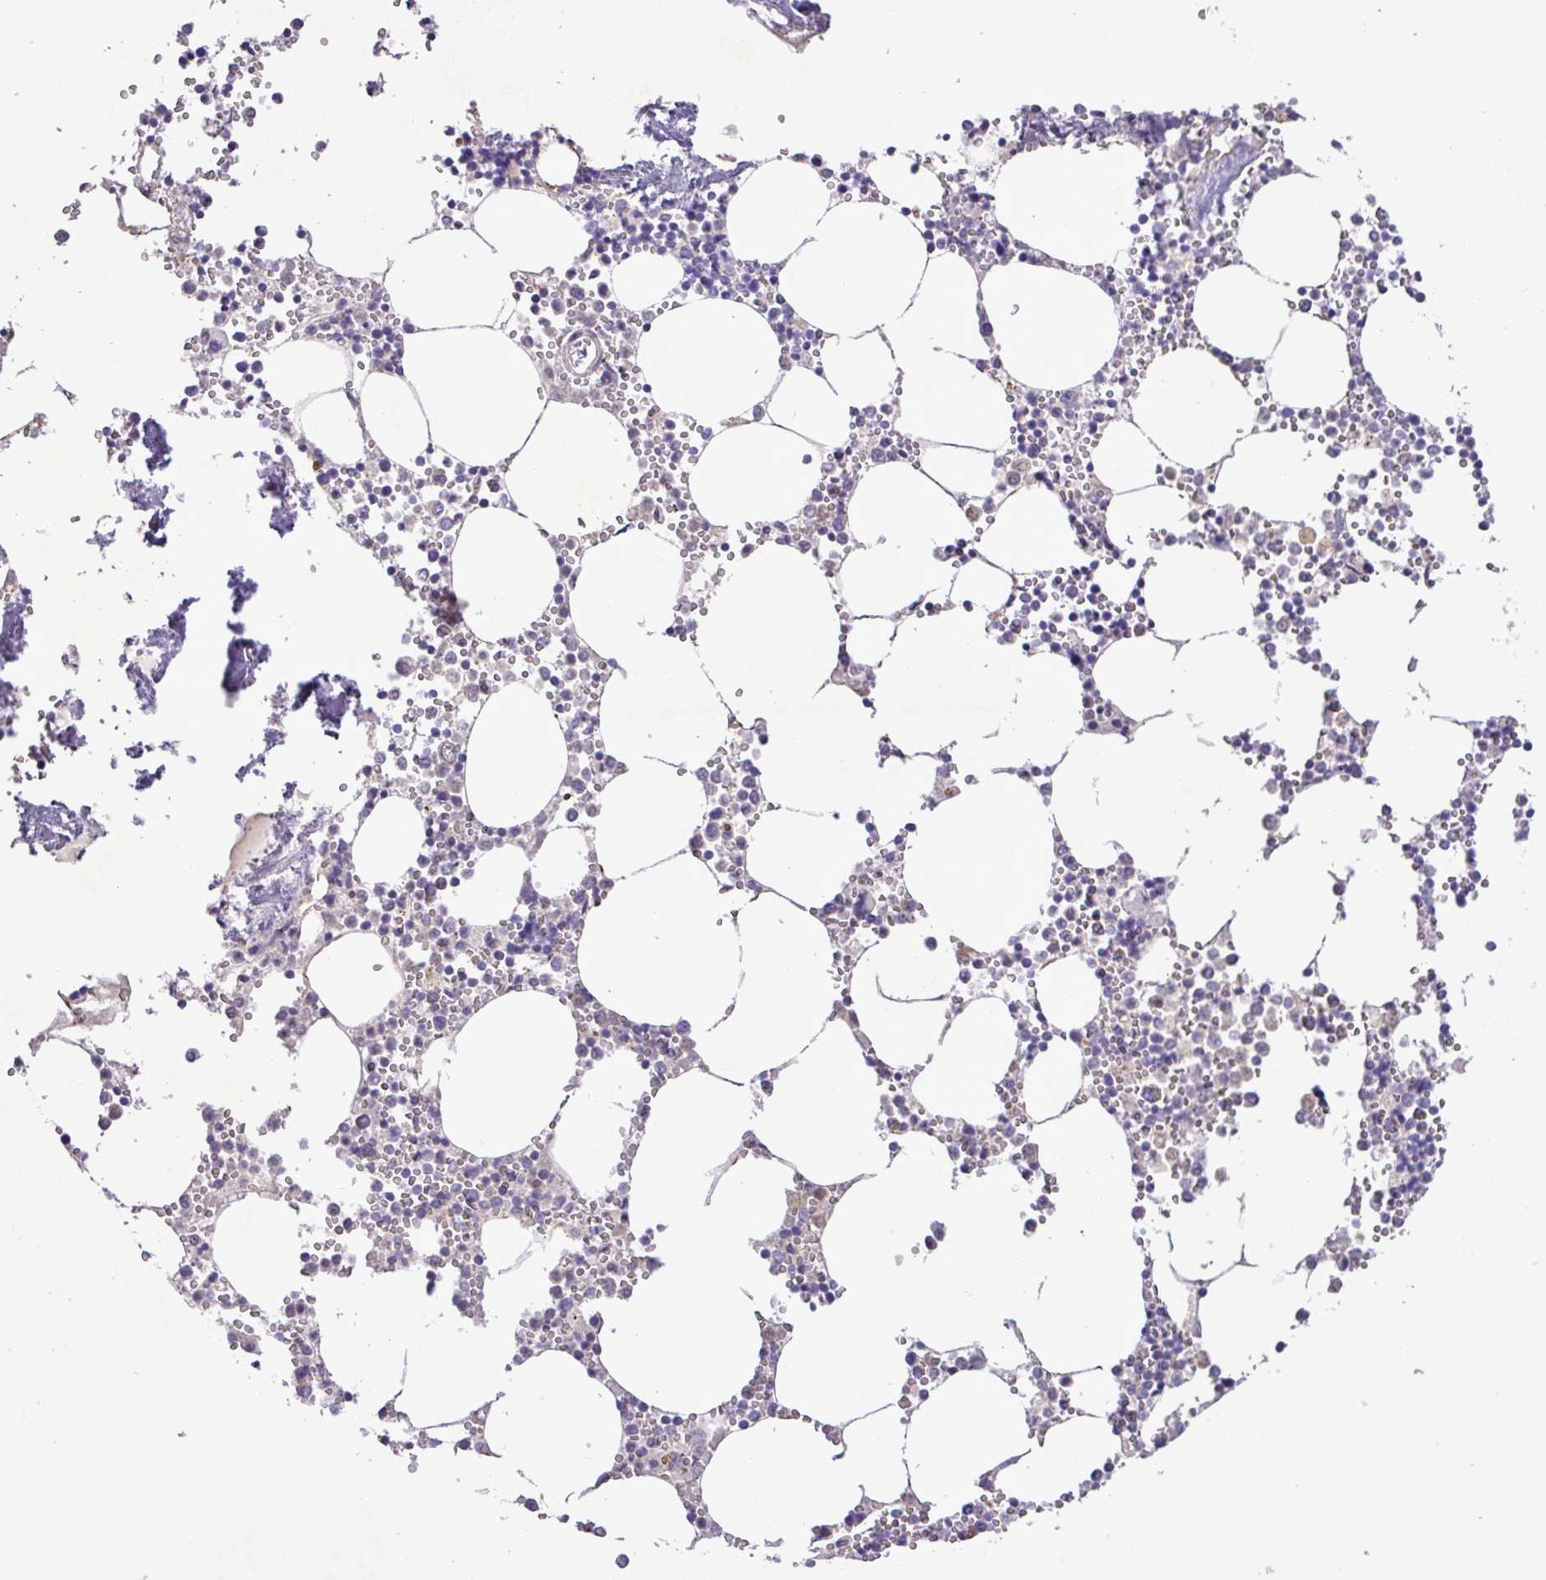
{"staining": {"intensity": "weak", "quantity": "<25%", "location": "cytoplasmic/membranous"}, "tissue": "bone marrow", "cell_type": "Hematopoietic cells", "image_type": "normal", "snomed": [{"axis": "morphology", "description": "Normal tissue, NOS"}, {"axis": "topography", "description": "Bone marrow"}], "caption": "This is an immunohistochemistry (IHC) photomicrograph of normal human bone marrow. There is no expression in hematopoietic cells.", "gene": "CD248", "patient": {"sex": "male", "age": 54}}